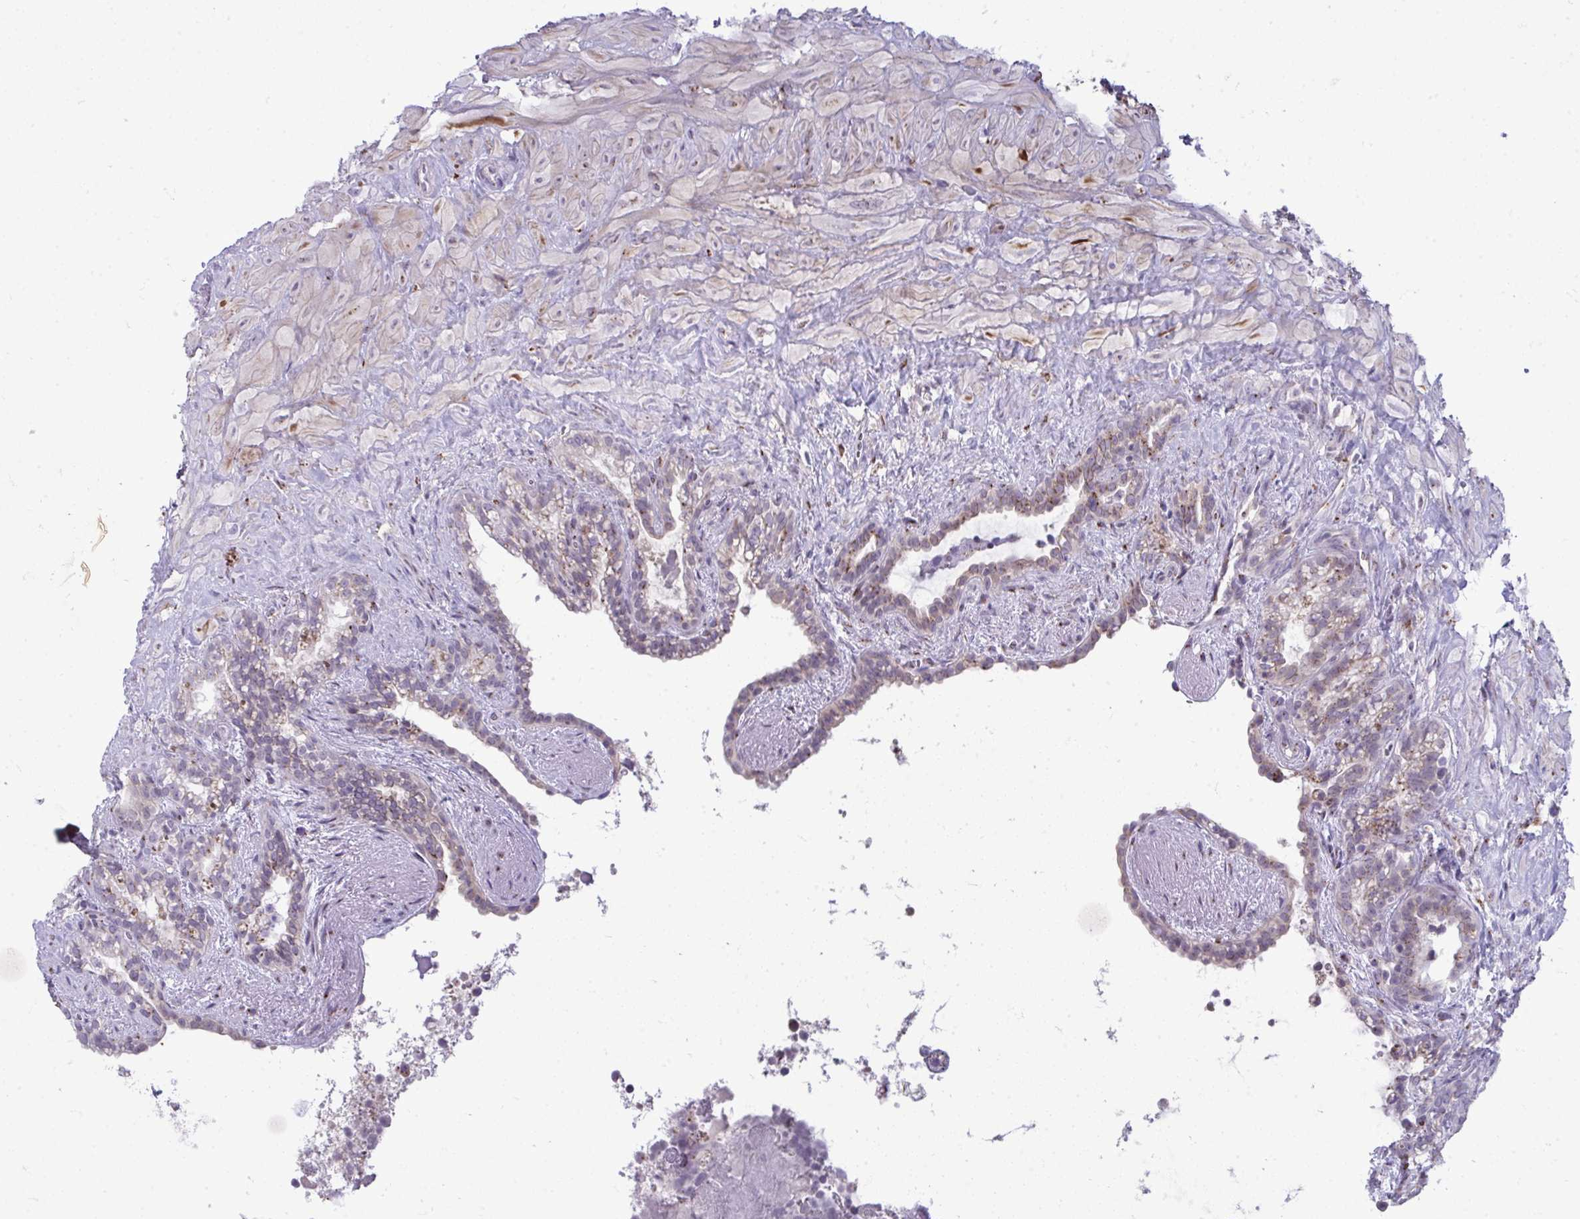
{"staining": {"intensity": "moderate", "quantity": "<25%", "location": "cytoplasmic/membranous"}, "tissue": "seminal vesicle", "cell_type": "Glandular cells", "image_type": "normal", "snomed": [{"axis": "morphology", "description": "Normal tissue, NOS"}, {"axis": "topography", "description": "Seminal veicle"}], "caption": "Immunohistochemical staining of unremarkable human seminal vesicle displays moderate cytoplasmic/membranous protein expression in about <25% of glandular cells. (Brightfield microscopy of DAB IHC at high magnification).", "gene": "DTX4", "patient": {"sex": "male", "age": 76}}